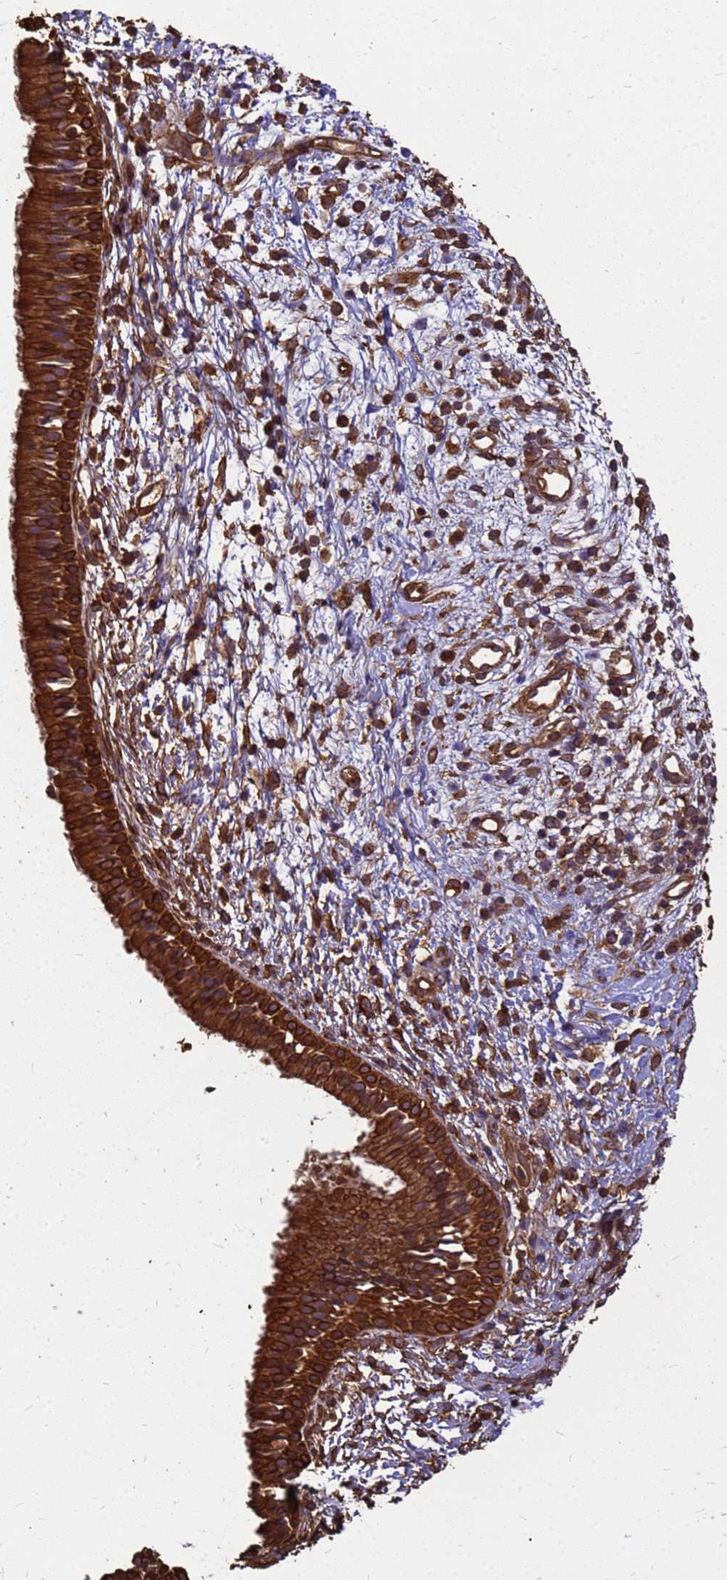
{"staining": {"intensity": "strong", "quantity": ">75%", "location": "cytoplasmic/membranous"}, "tissue": "nasopharynx", "cell_type": "Respiratory epithelial cells", "image_type": "normal", "snomed": [{"axis": "morphology", "description": "Normal tissue, NOS"}, {"axis": "topography", "description": "Nasopharynx"}], "caption": "IHC (DAB) staining of unremarkable human nasopharynx displays strong cytoplasmic/membranous protein expression in about >75% of respiratory epithelial cells.", "gene": "ZNF618", "patient": {"sex": "male", "age": 22}}